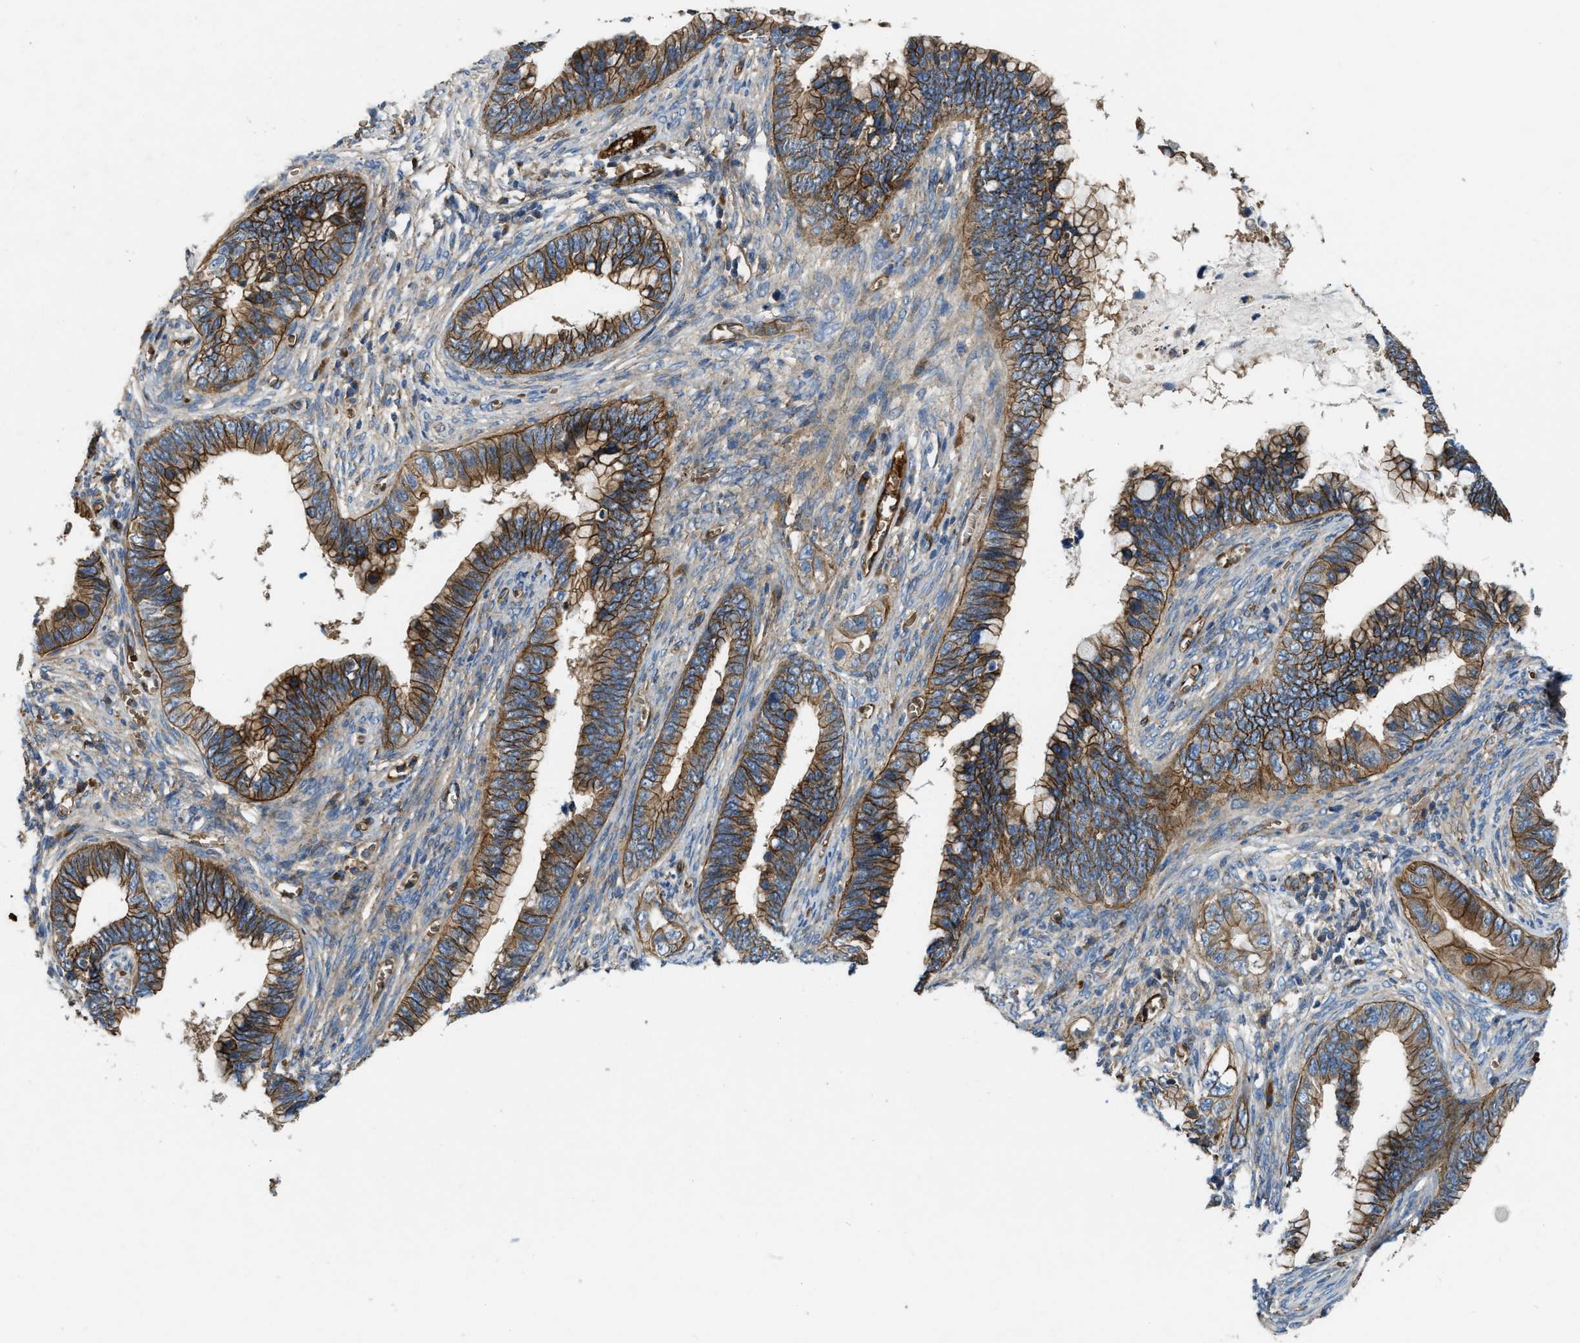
{"staining": {"intensity": "strong", "quantity": ">75%", "location": "cytoplasmic/membranous"}, "tissue": "cervical cancer", "cell_type": "Tumor cells", "image_type": "cancer", "snomed": [{"axis": "morphology", "description": "Adenocarcinoma, NOS"}, {"axis": "topography", "description": "Cervix"}], "caption": "Tumor cells exhibit strong cytoplasmic/membranous positivity in approximately >75% of cells in cervical cancer.", "gene": "ERC1", "patient": {"sex": "female", "age": 44}}